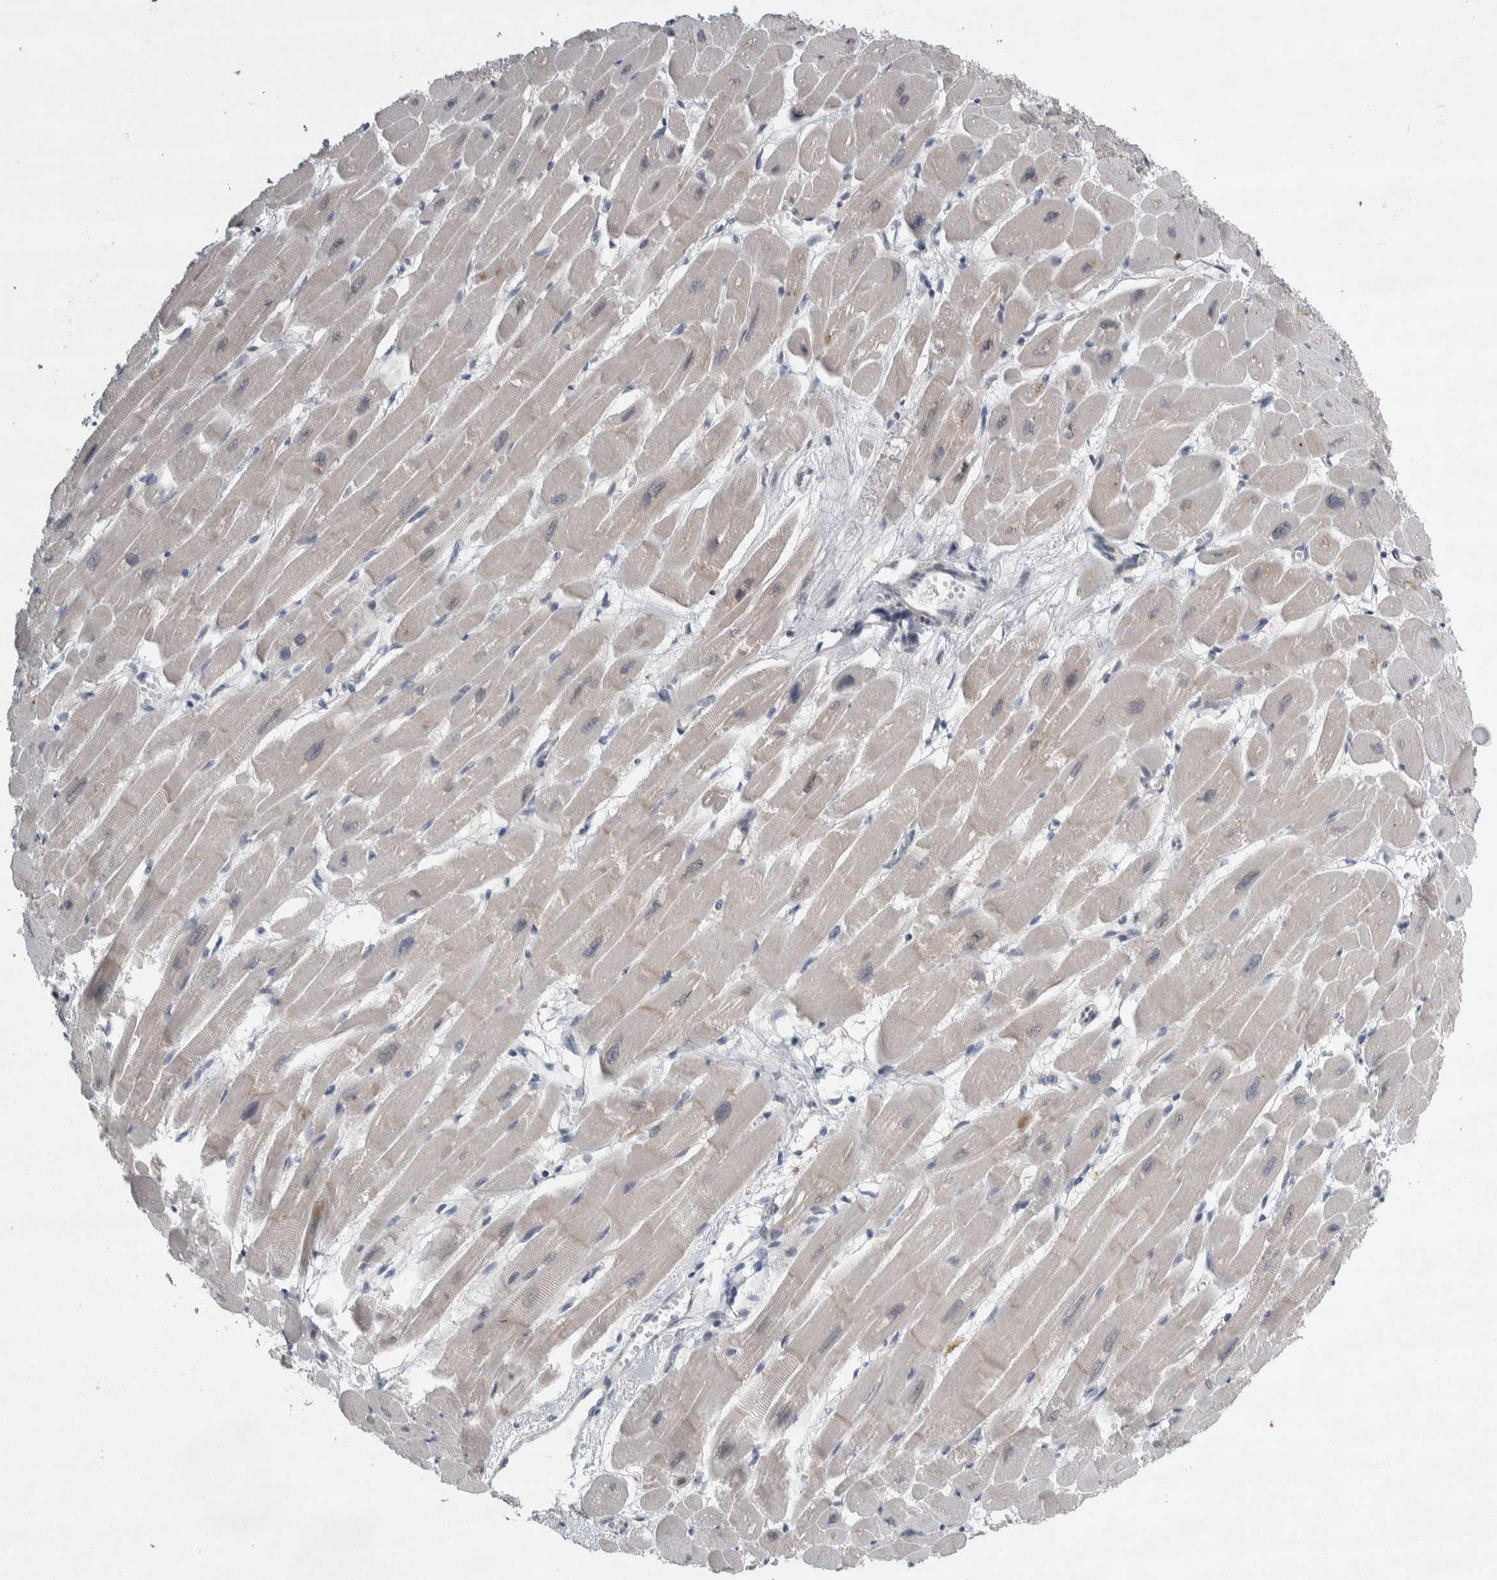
{"staining": {"intensity": "weak", "quantity": "25%-75%", "location": "cytoplasmic/membranous"}, "tissue": "heart muscle", "cell_type": "Cardiomyocytes", "image_type": "normal", "snomed": [{"axis": "morphology", "description": "Normal tissue, NOS"}, {"axis": "topography", "description": "Heart"}], "caption": "An IHC histopathology image of benign tissue is shown. Protein staining in brown shows weak cytoplasmic/membranous positivity in heart muscle within cardiomyocytes.", "gene": "SIGMAR1", "patient": {"sex": "female", "age": 54}}